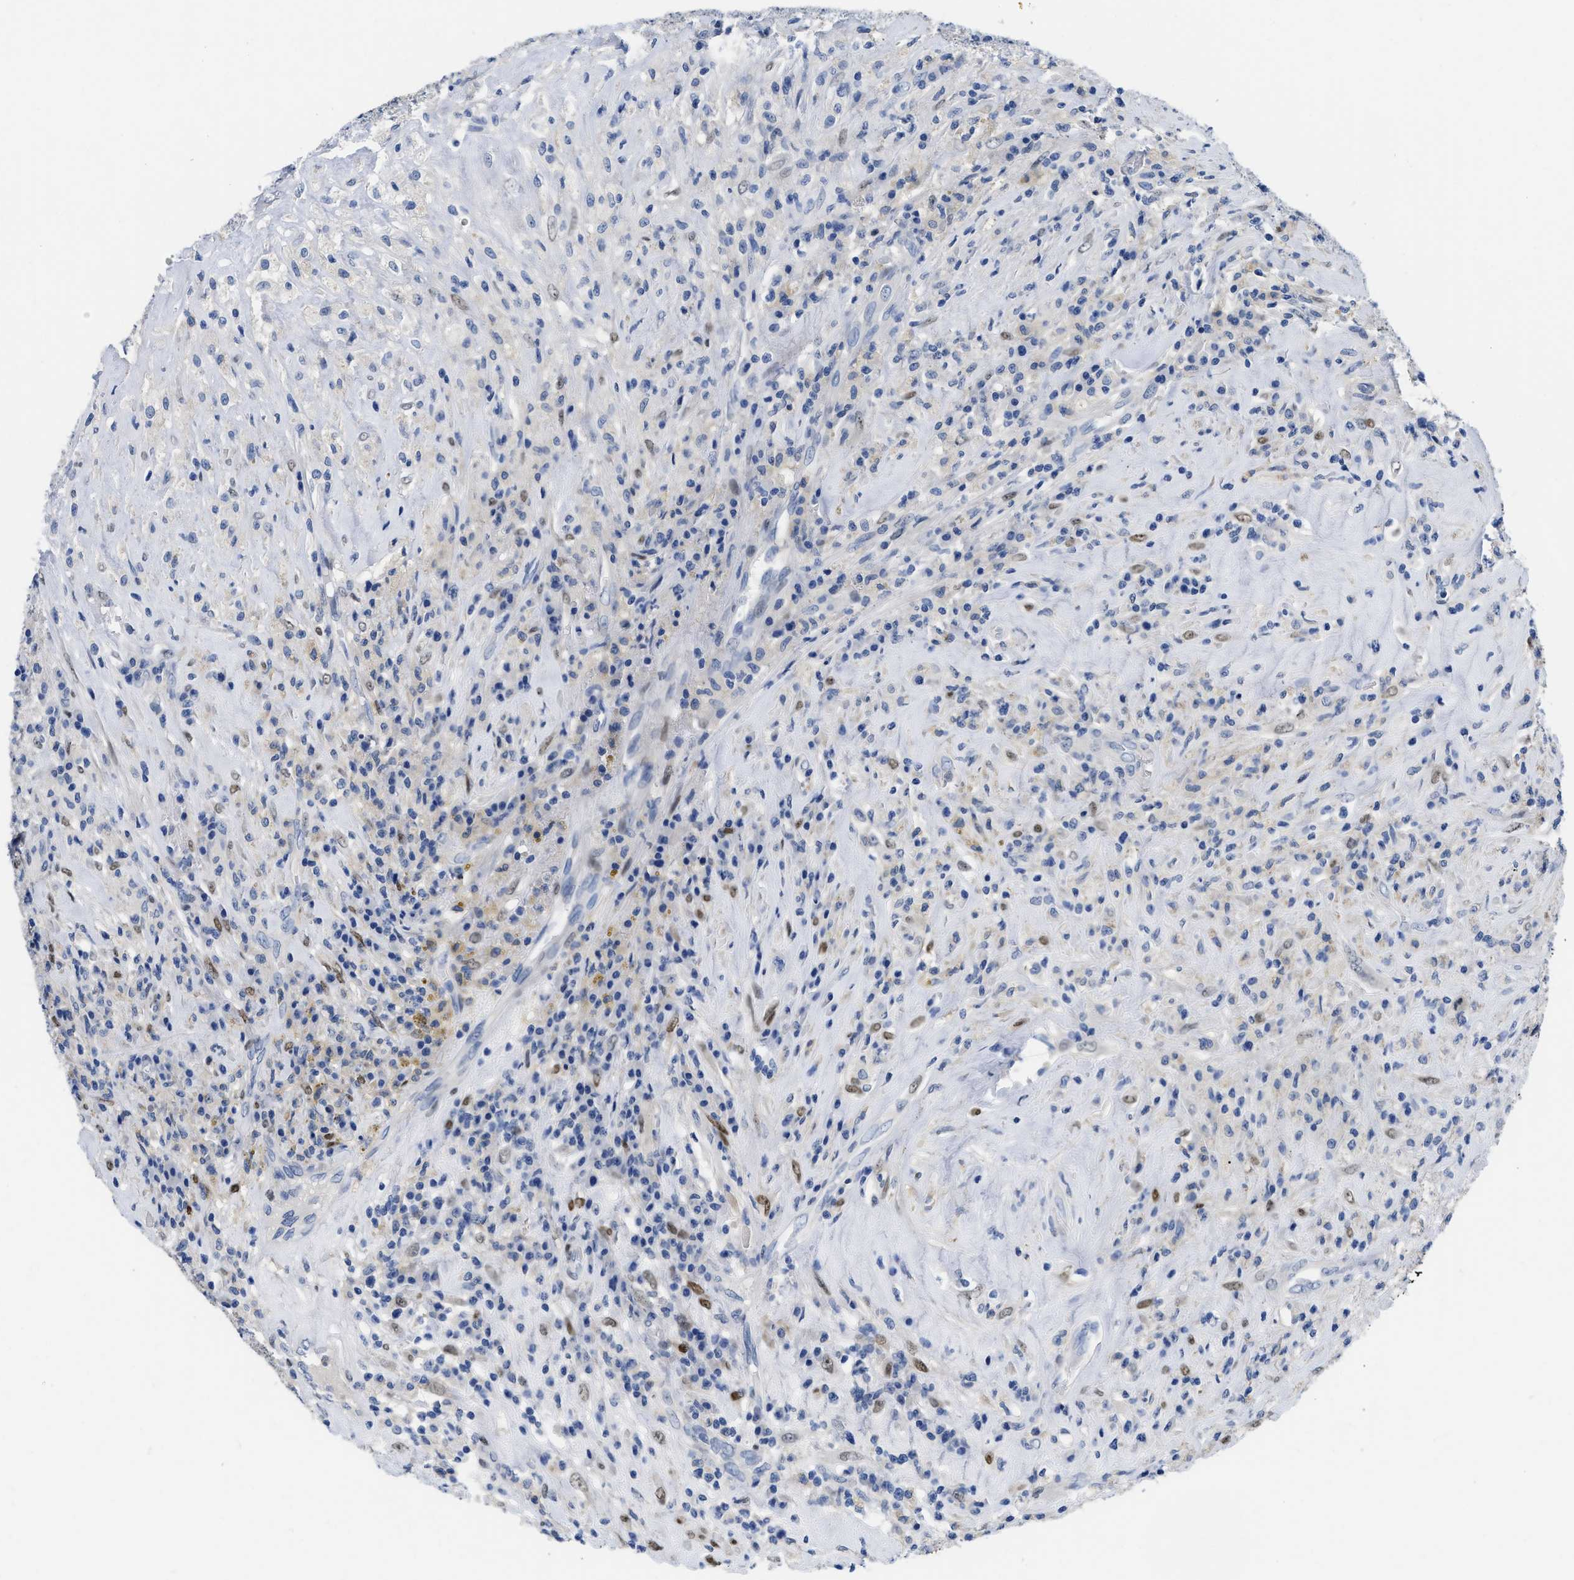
{"staining": {"intensity": "negative", "quantity": "none", "location": "none"}, "tissue": "testis cancer", "cell_type": "Tumor cells", "image_type": "cancer", "snomed": [{"axis": "morphology", "description": "Necrosis, NOS"}, {"axis": "morphology", "description": "Carcinoma, Embryonal, NOS"}, {"axis": "topography", "description": "Testis"}], "caption": "Immunohistochemistry micrograph of human embryonal carcinoma (testis) stained for a protein (brown), which reveals no positivity in tumor cells.", "gene": "NFIX", "patient": {"sex": "male", "age": 19}}